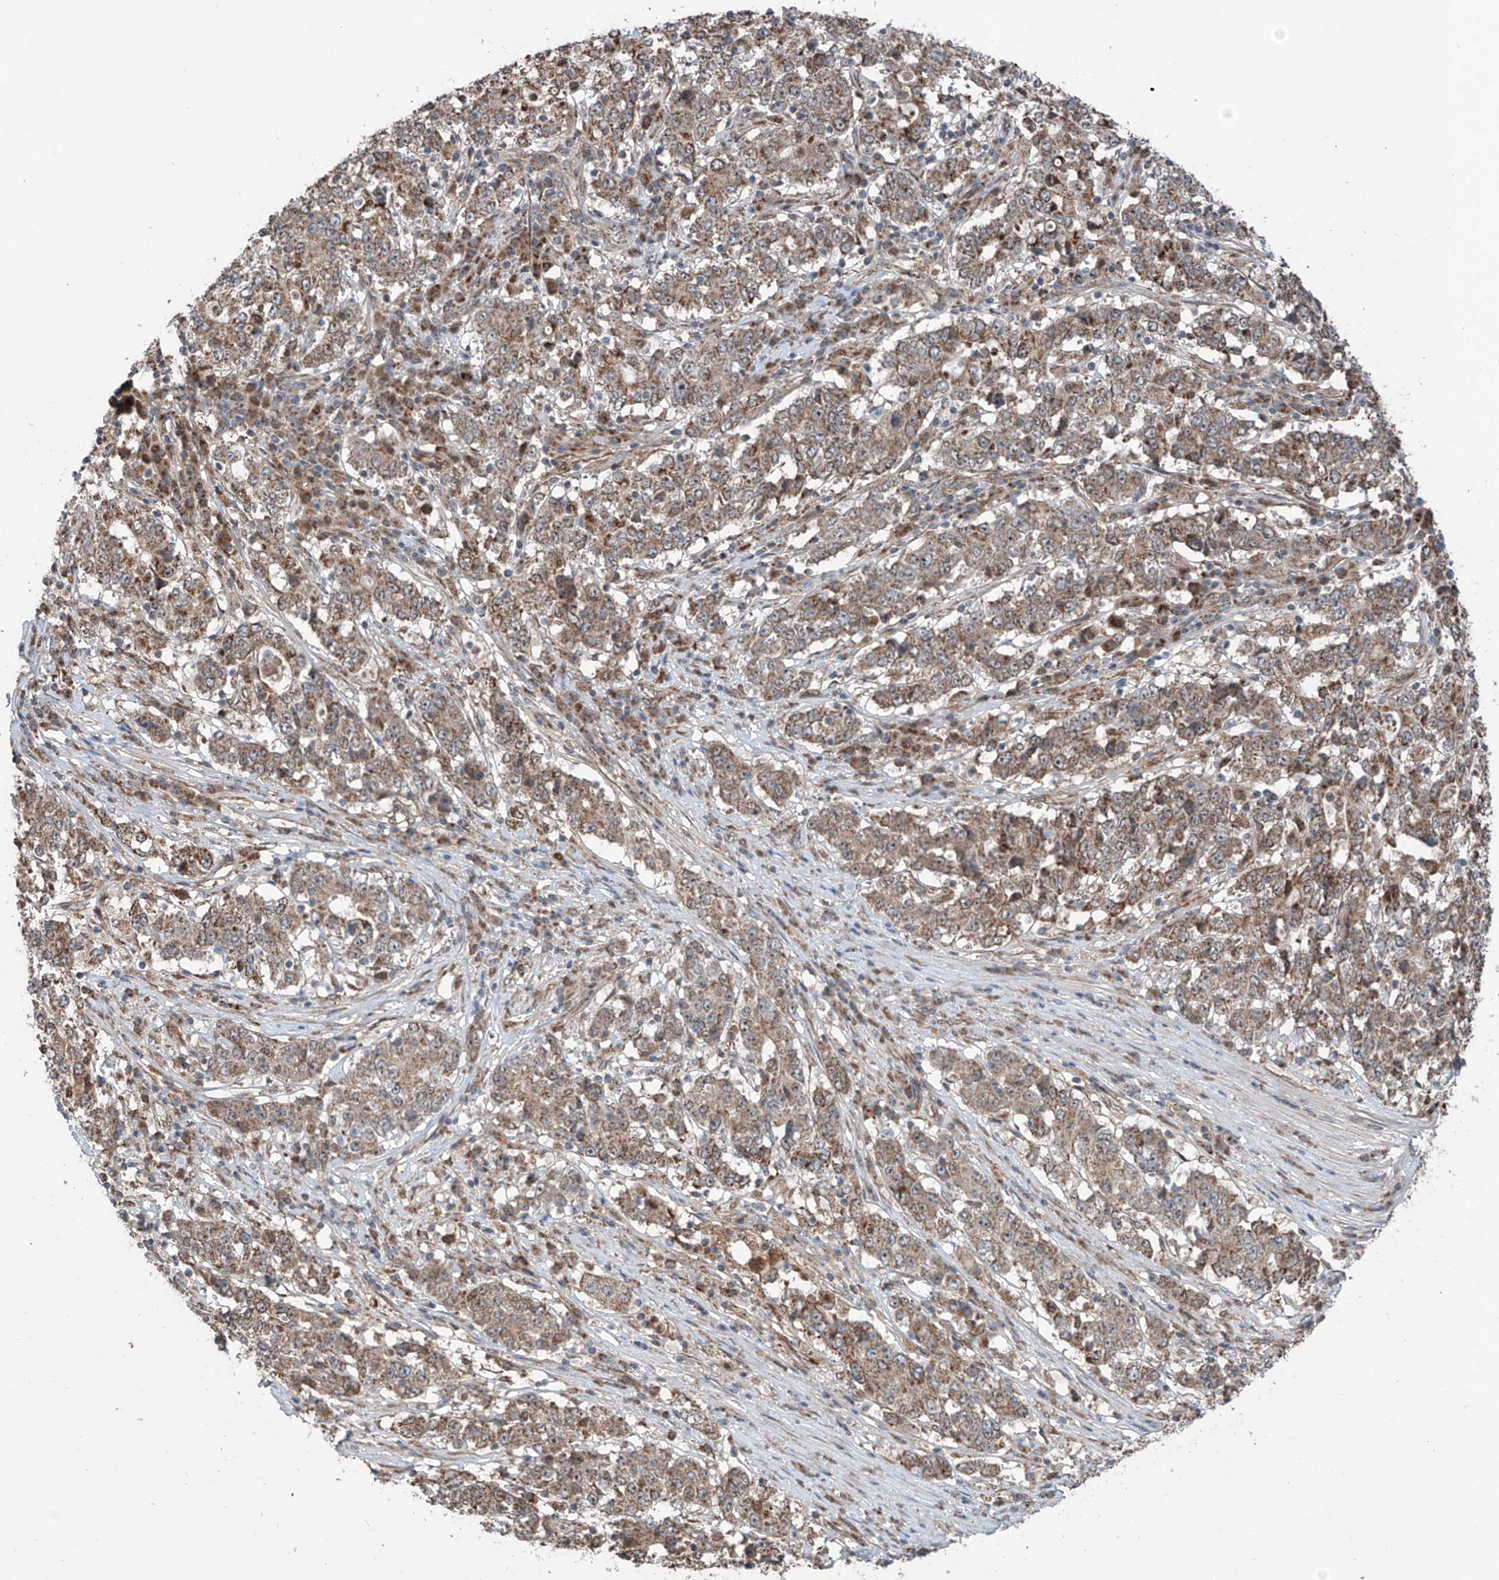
{"staining": {"intensity": "weak", "quantity": ">75%", "location": "cytoplasmic/membranous"}, "tissue": "stomach cancer", "cell_type": "Tumor cells", "image_type": "cancer", "snomed": [{"axis": "morphology", "description": "Adenocarcinoma, NOS"}, {"axis": "topography", "description": "Stomach"}], "caption": "IHC staining of adenocarcinoma (stomach), which shows low levels of weak cytoplasmic/membranous positivity in about >75% of tumor cells indicating weak cytoplasmic/membranous protein expression. The staining was performed using DAB (3,3'-diaminobenzidine) (brown) for protein detection and nuclei were counterstained in hematoxylin (blue).", "gene": "SAMD3", "patient": {"sex": "male", "age": 59}}